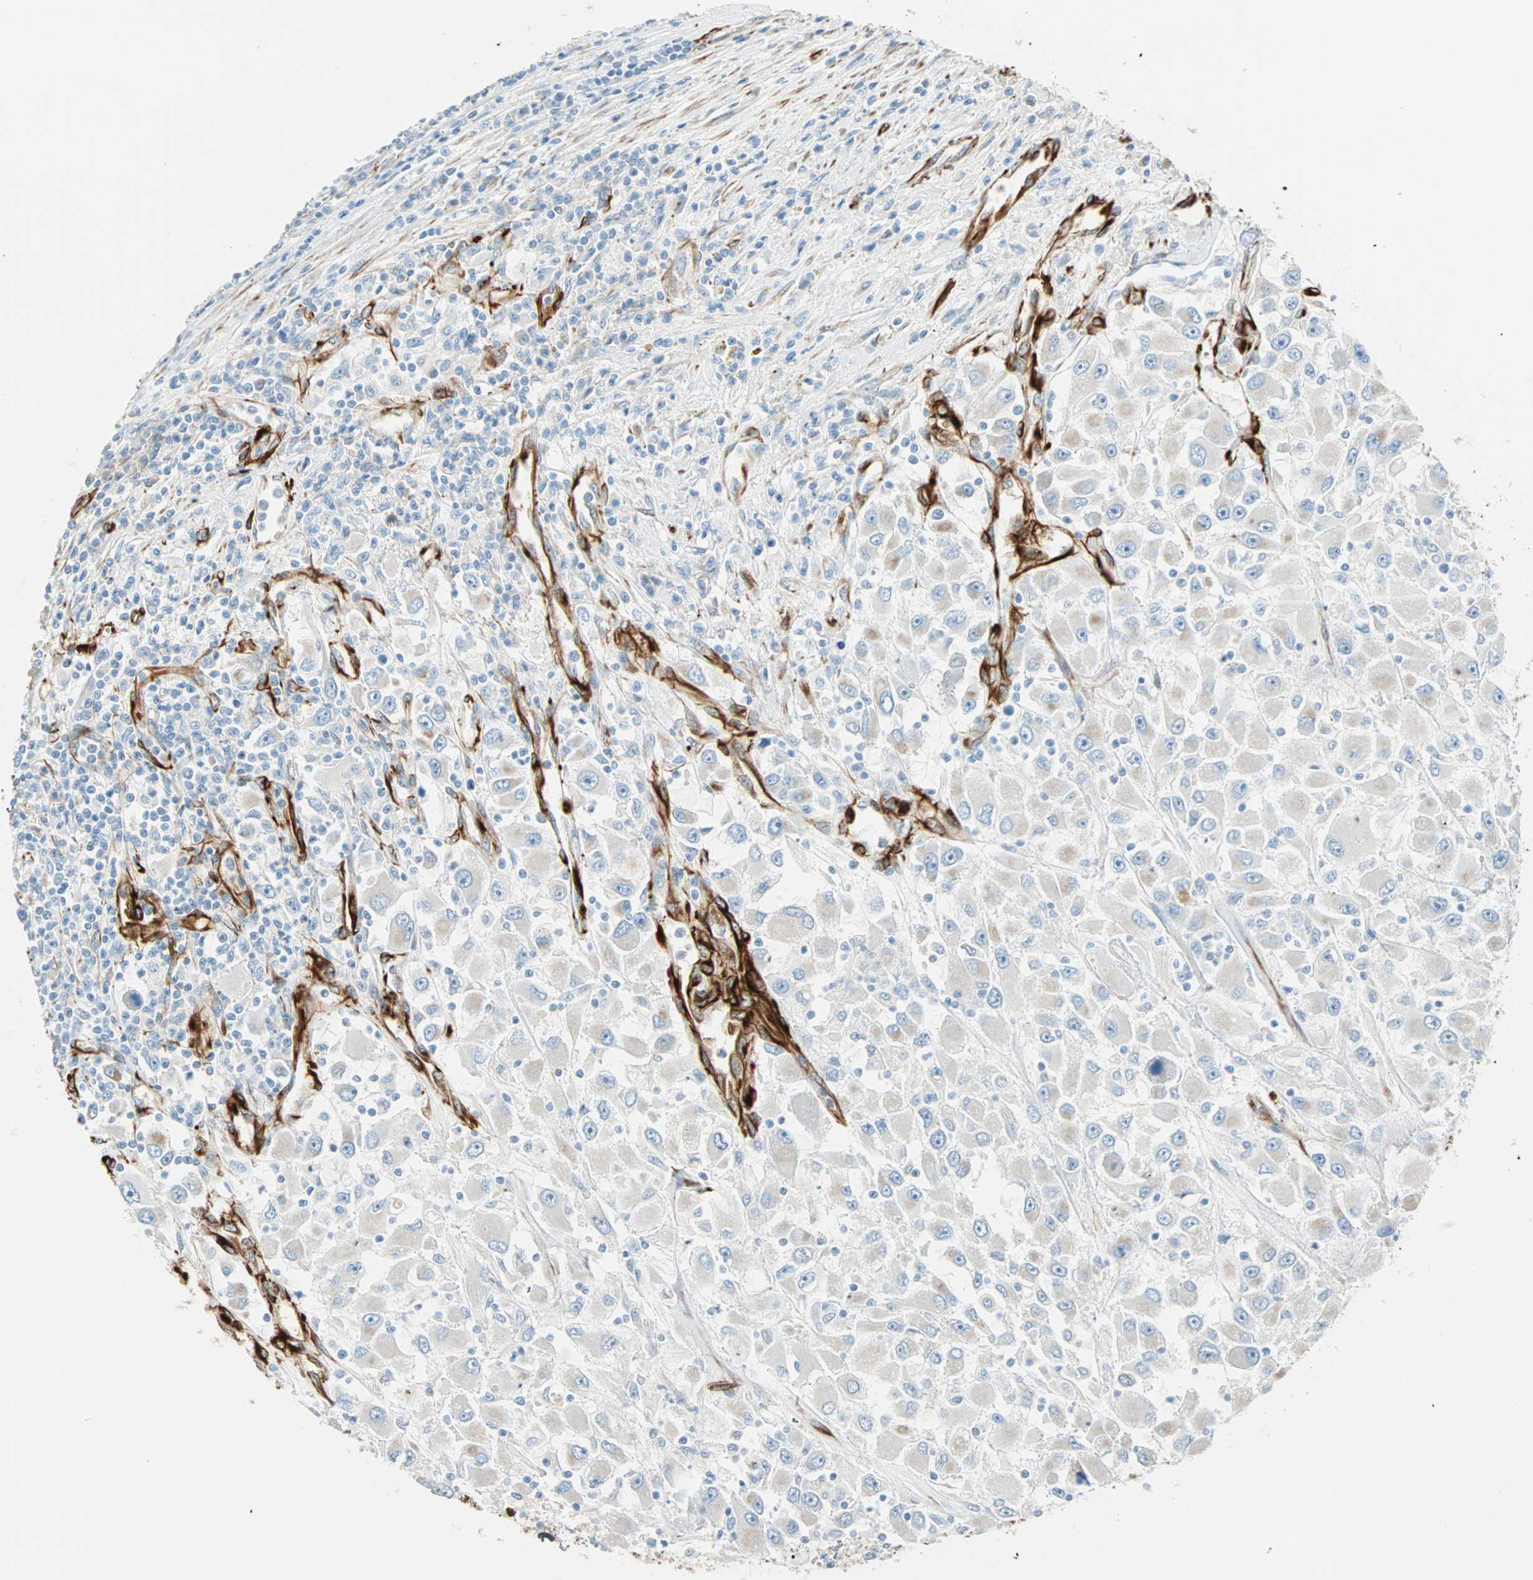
{"staining": {"intensity": "negative", "quantity": "none", "location": "none"}, "tissue": "renal cancer", "cell_type": "Tumor cells", "image_type": "cancer", "snomed": [{"axis": "morphology", "description": "Adenocarcinoma, NOS"}, {"axis": "topography", "description": "Kidney"}], "caption": "Micrograph shows no protein expression in tumor cells of renal cancer (adenocarcinoma) tissue. Nuclei are stained in blue.", "gene": "NES", "patient": {"sex": "female", "age": 52}}